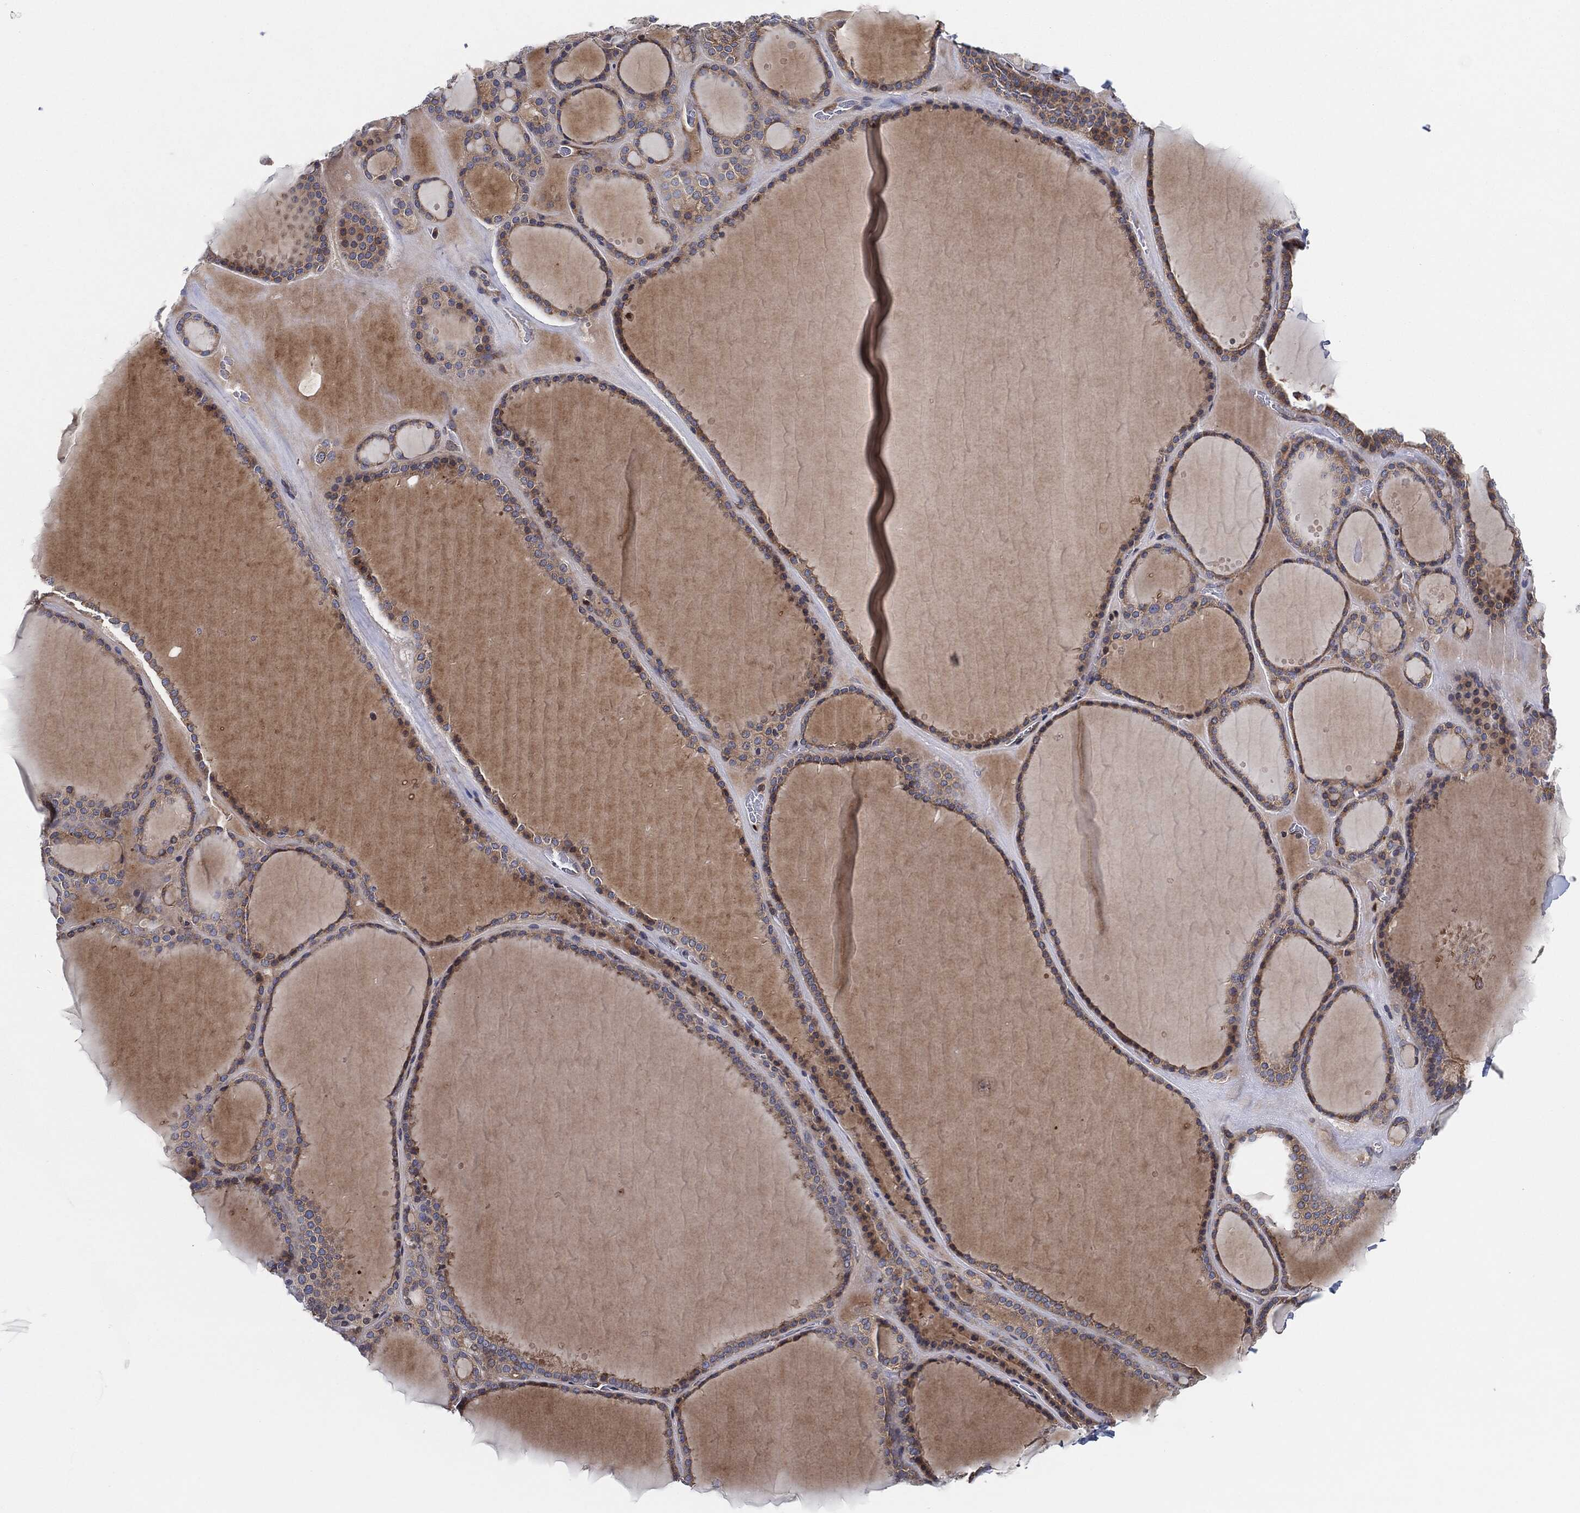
{"staining": {"intensity": "weak", "quantity": ">75%", "location": "cytoplasmic/membranous"}, "tissue": "thyroid gland", "cell_type": "Glandular cells", "image_type": "normal", "snomed": [{"axis": "morphology", "description": "Normal tissue, NOS"}, {"axis": "topography", "description": "Thyroid gland"}], "caption": "Immunohistochemical staining of normal human thyroid gland reveals weak cytoplasmic/membranous protein expression in approximately >75% of glandular cells.", "gene": "EIF2S2", "patient": {"sex": "male", "age": 63}}